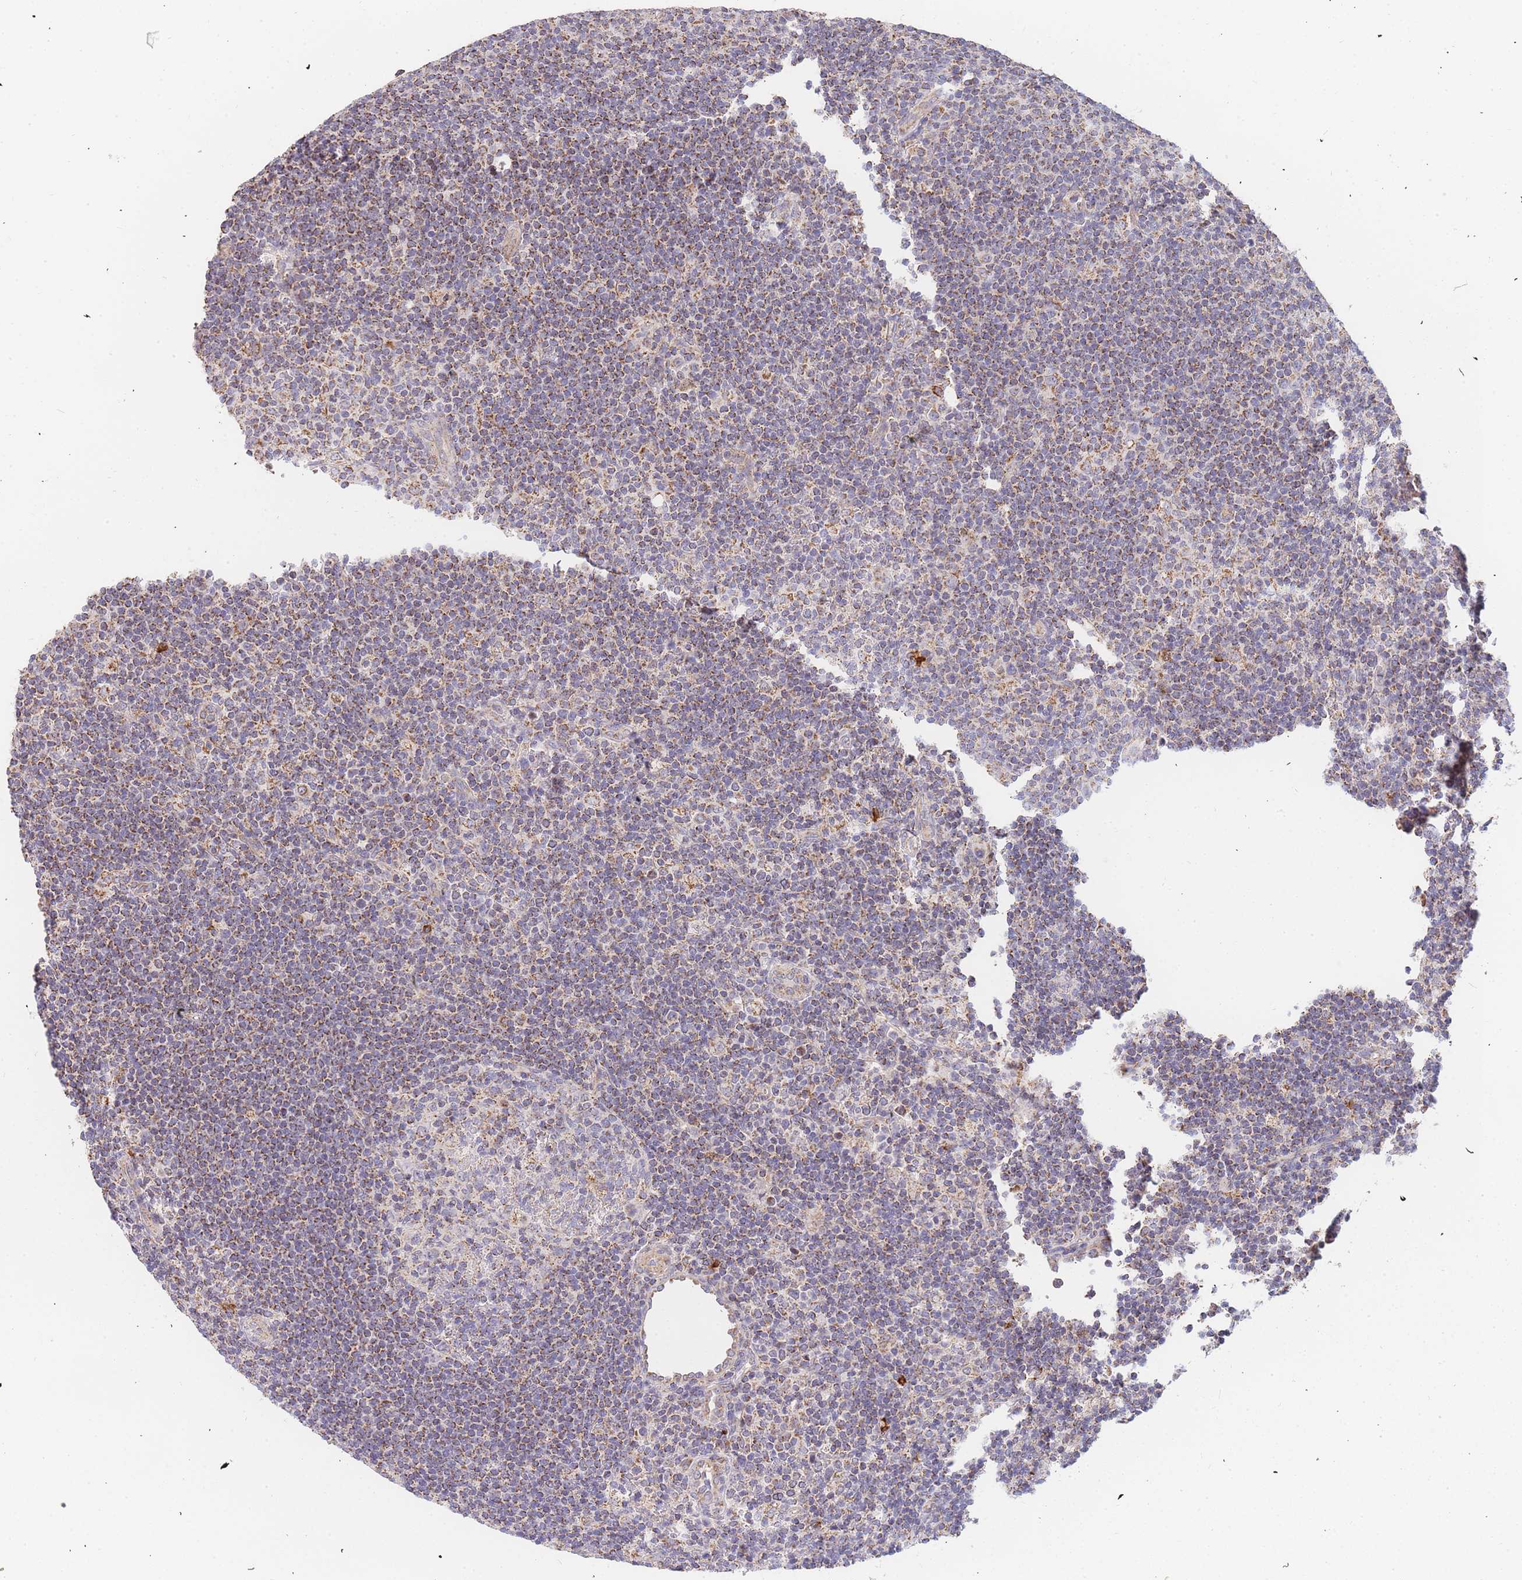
{"staining": {"intensity": "moderate", "quantity": "<25%", "location": "cytoplasmic/membranous"}, "tissue": "lymphoma", "cell_type": "Tumor cells", "image_type": "cancer", "snomed": [{"axis": "morphology", "description": "Hodgkin's disease, NOS"}, {"axis": "topography", "description": "Lymph node"}], "caption": "The image exhibits staining of Hodgkin's disease, revealing moderate cytoplasmic/membranous protein staining (brown color) within tumor cells. (IHC, brightfield microscopy, high magnification).", "gene": "ADCY9", "patient": {"sex": "female", "age": 57}}